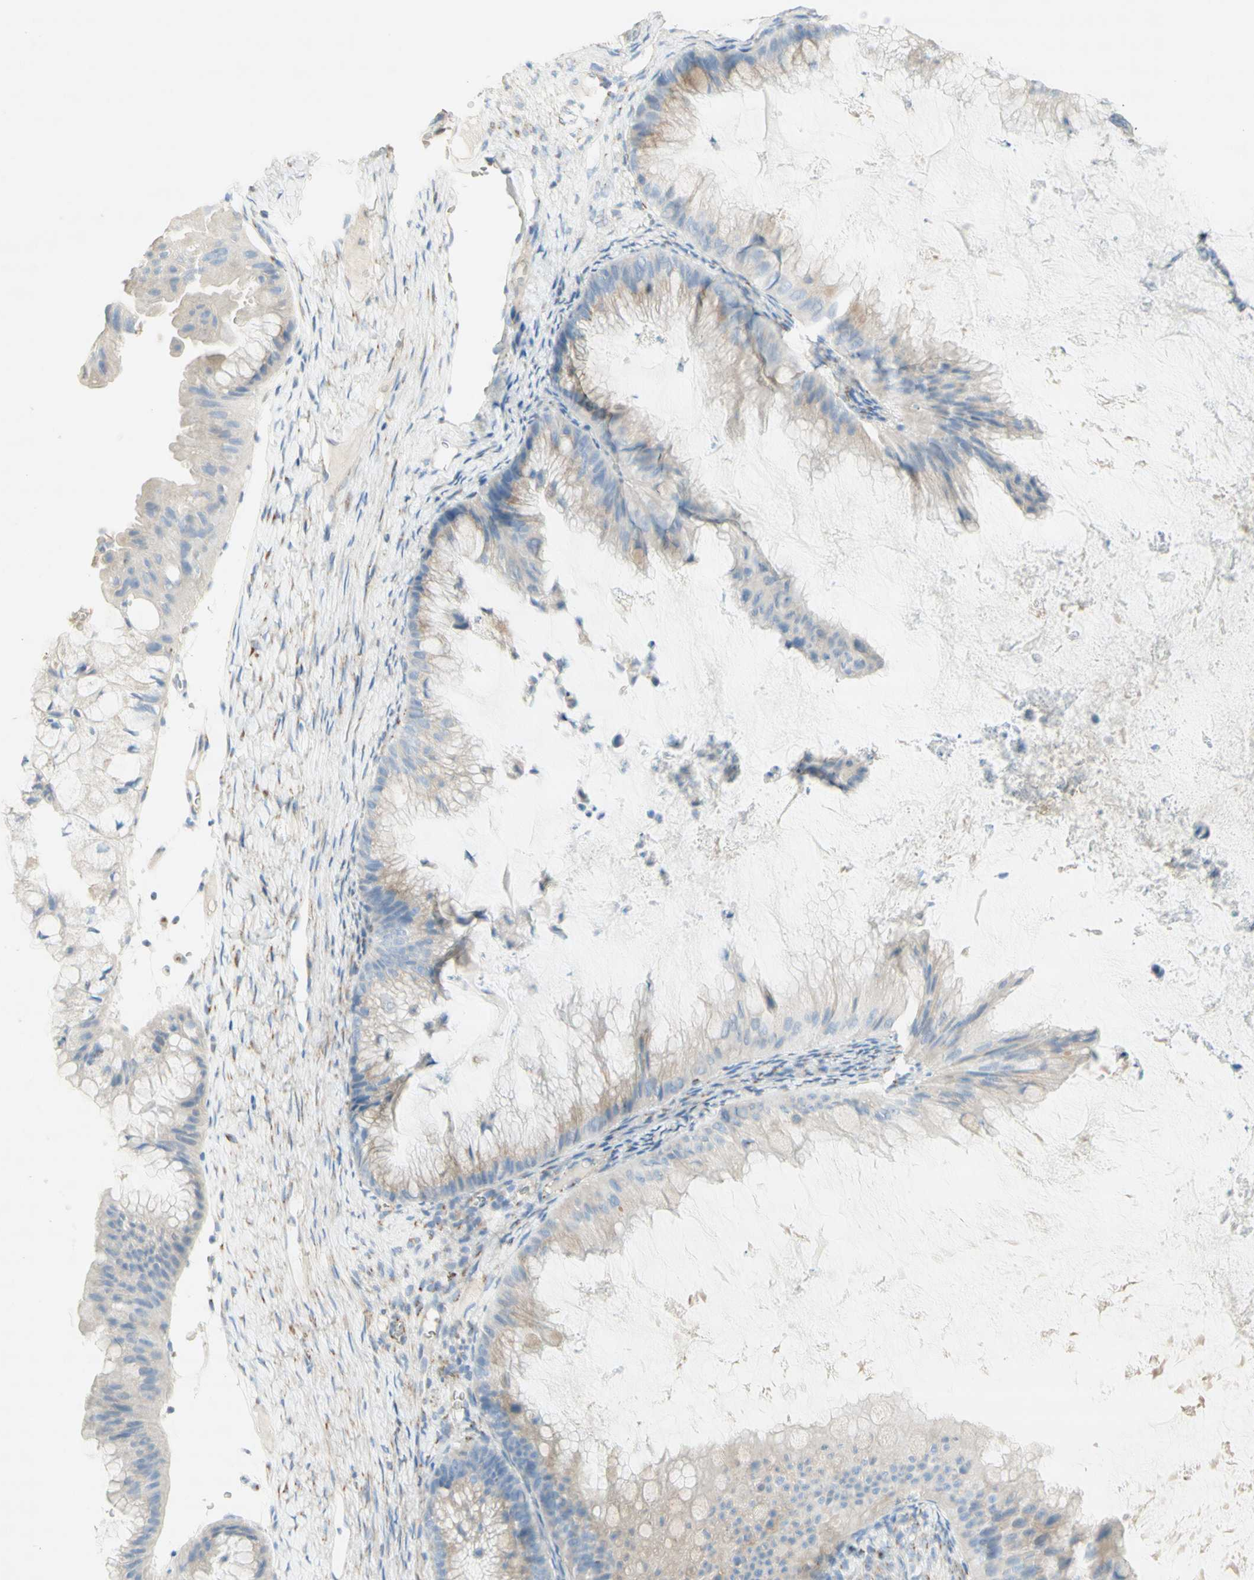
{"staining": {"intensity": "weak", "quantity": ">75%", "location": "cytoplasmic/membranous"}, "tissue": "ovarian cancer", "cell_type": "Tumor cells", "image_type": "cancer", "snomed": [{"axis": "morphology", "description": "Cystadenocarcinoma, mucinous, NOS"}, {"axis": "topography", "description": "Ovary"}], "caption": "Weak cytoplasmic/membranous expression is present in approximately >75% of tumor cells in ovarian cancer. (DAB (3,3'-diaminobenzidine) IHC, brown staining for protein, blue staining for nuclei).", "gene": "MANEA", "patient": {"sex": "female", "age": 61}}